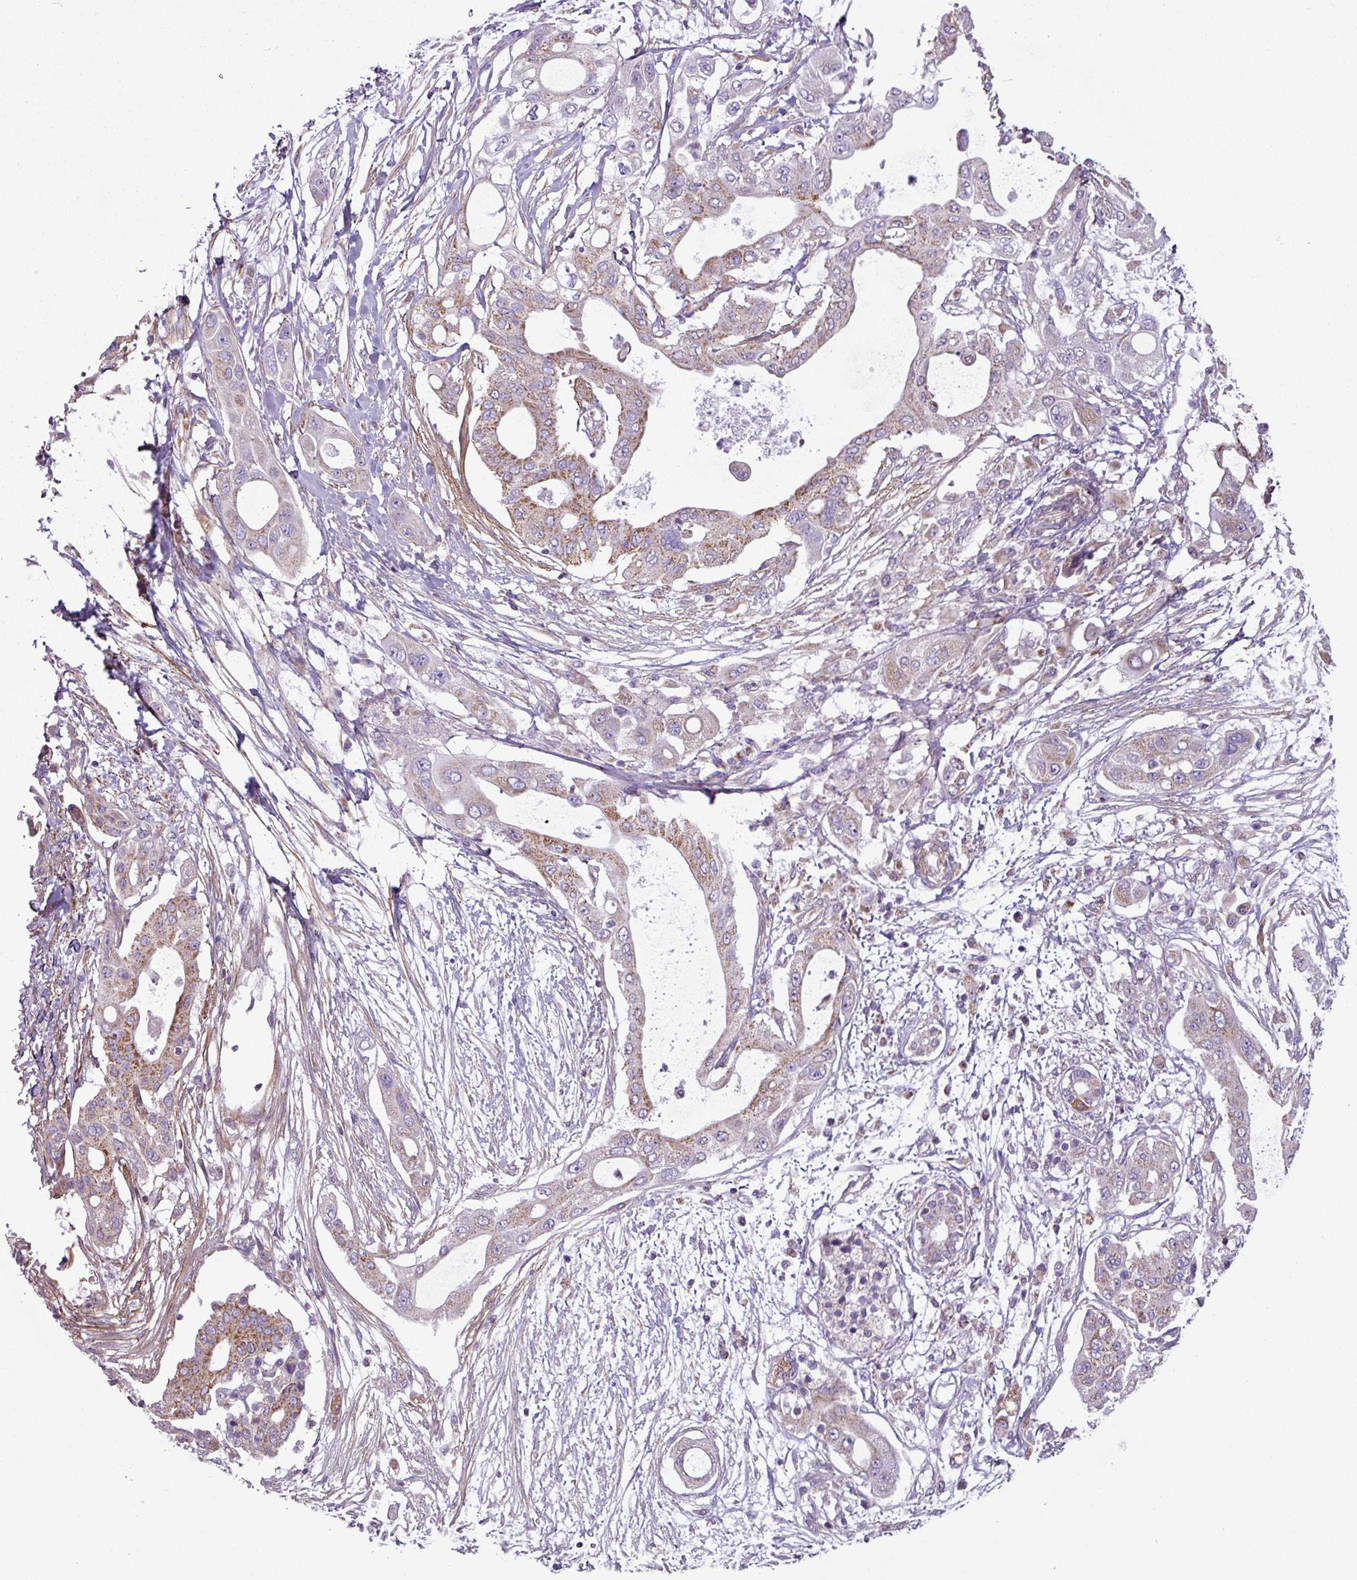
{"staining": {"intensity": "moderate", "quantity": "25%-75%", "location": "cytoplasmic/membranous"}, "tissue": "pancreatic cancer", "cell_type": "Tumor cells", "image_type": "cancer", "snomed": [{"axis": "morphology", "description": "Adenocarcinoma, NOS"}, {"axis": "topography", "description": "Pancreas"}], "caption": "An IHC micrograph of tumor tissue is shown. Protein staining in brown labels moderate cytoplasmic/membranous positivity in pancreatic cancer (adenocarcinoma) within tumor cells.", "gene": "BTN2A2", "patient": {"sex": "male", "age": 68}}